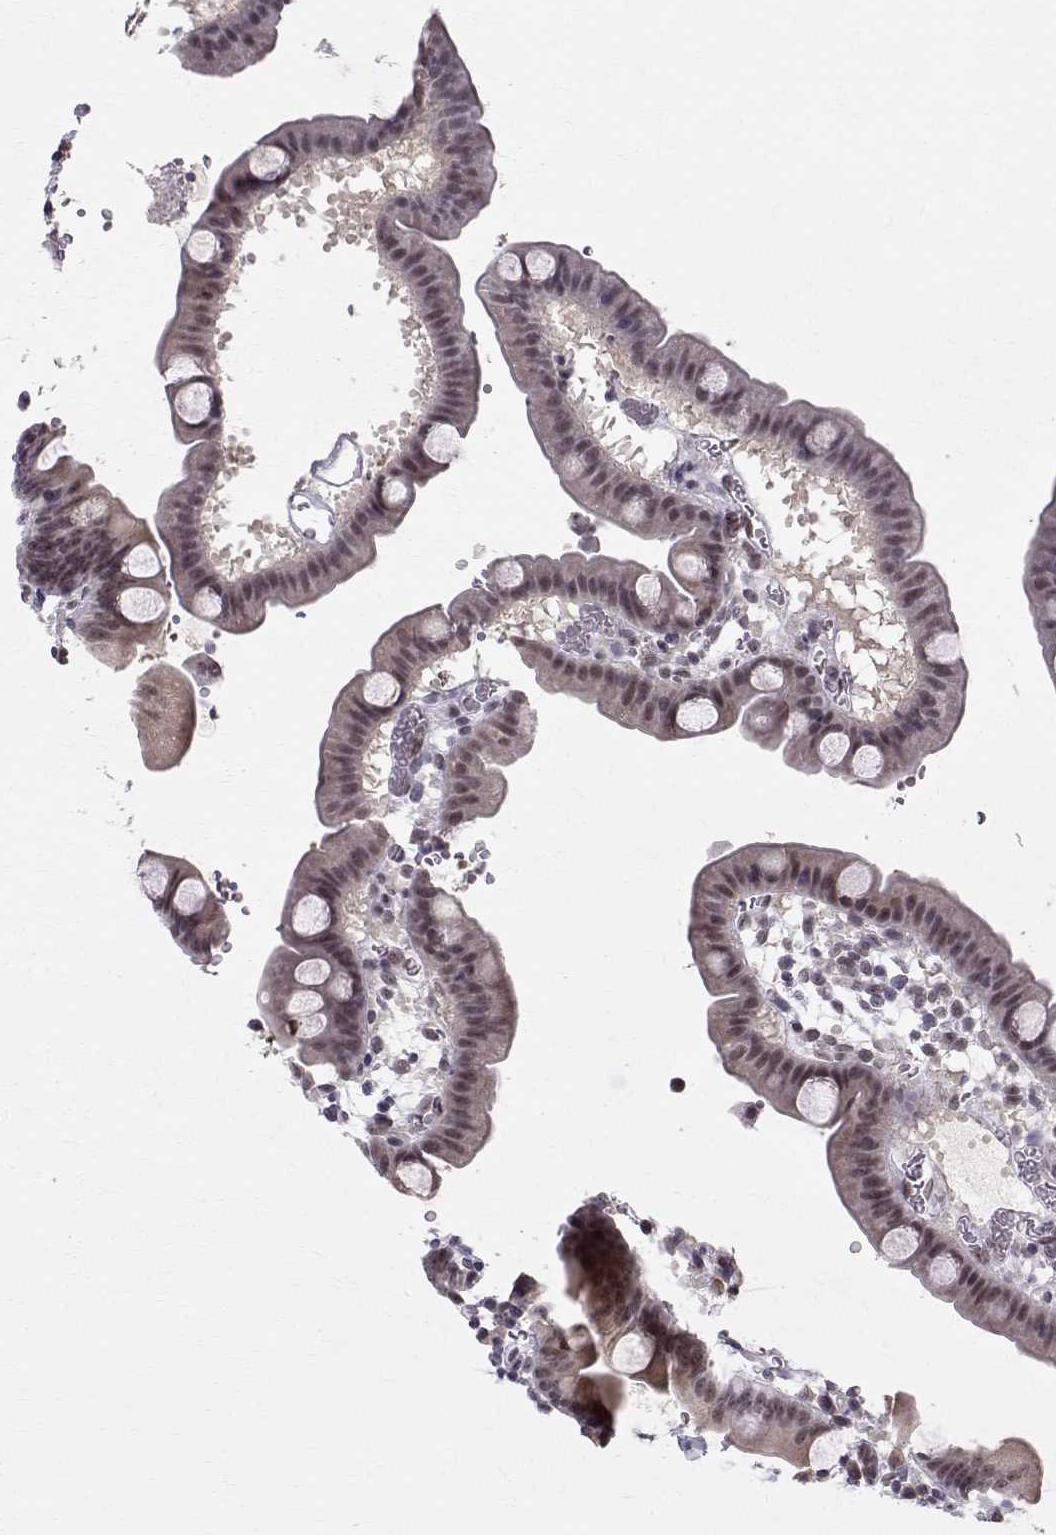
{"staining": {"intensity": "moderate", "quantity": "25%-75%", "location": "cytoplasmic/membranous"}, "tissue": "duodenum", "cell_type": "Glandular cells", "image_type": "normal", "snomed": [{"axis": "morphology", "description": "Normal tissue, NOS"}, {"axis": "topography", "description": "Duodenum"}], "caption": "High-power microscopy captured an immunohistochemistry (IHC) image of benign duodenum, revealing moderate cytoplasmic/membranous staining in about 25%-75% of glandular cells. (DAB = brown stain, brightfield microscopy at high magnification).", "gene": "RPP38", "patient": {"sex": "male", "age": 59}}